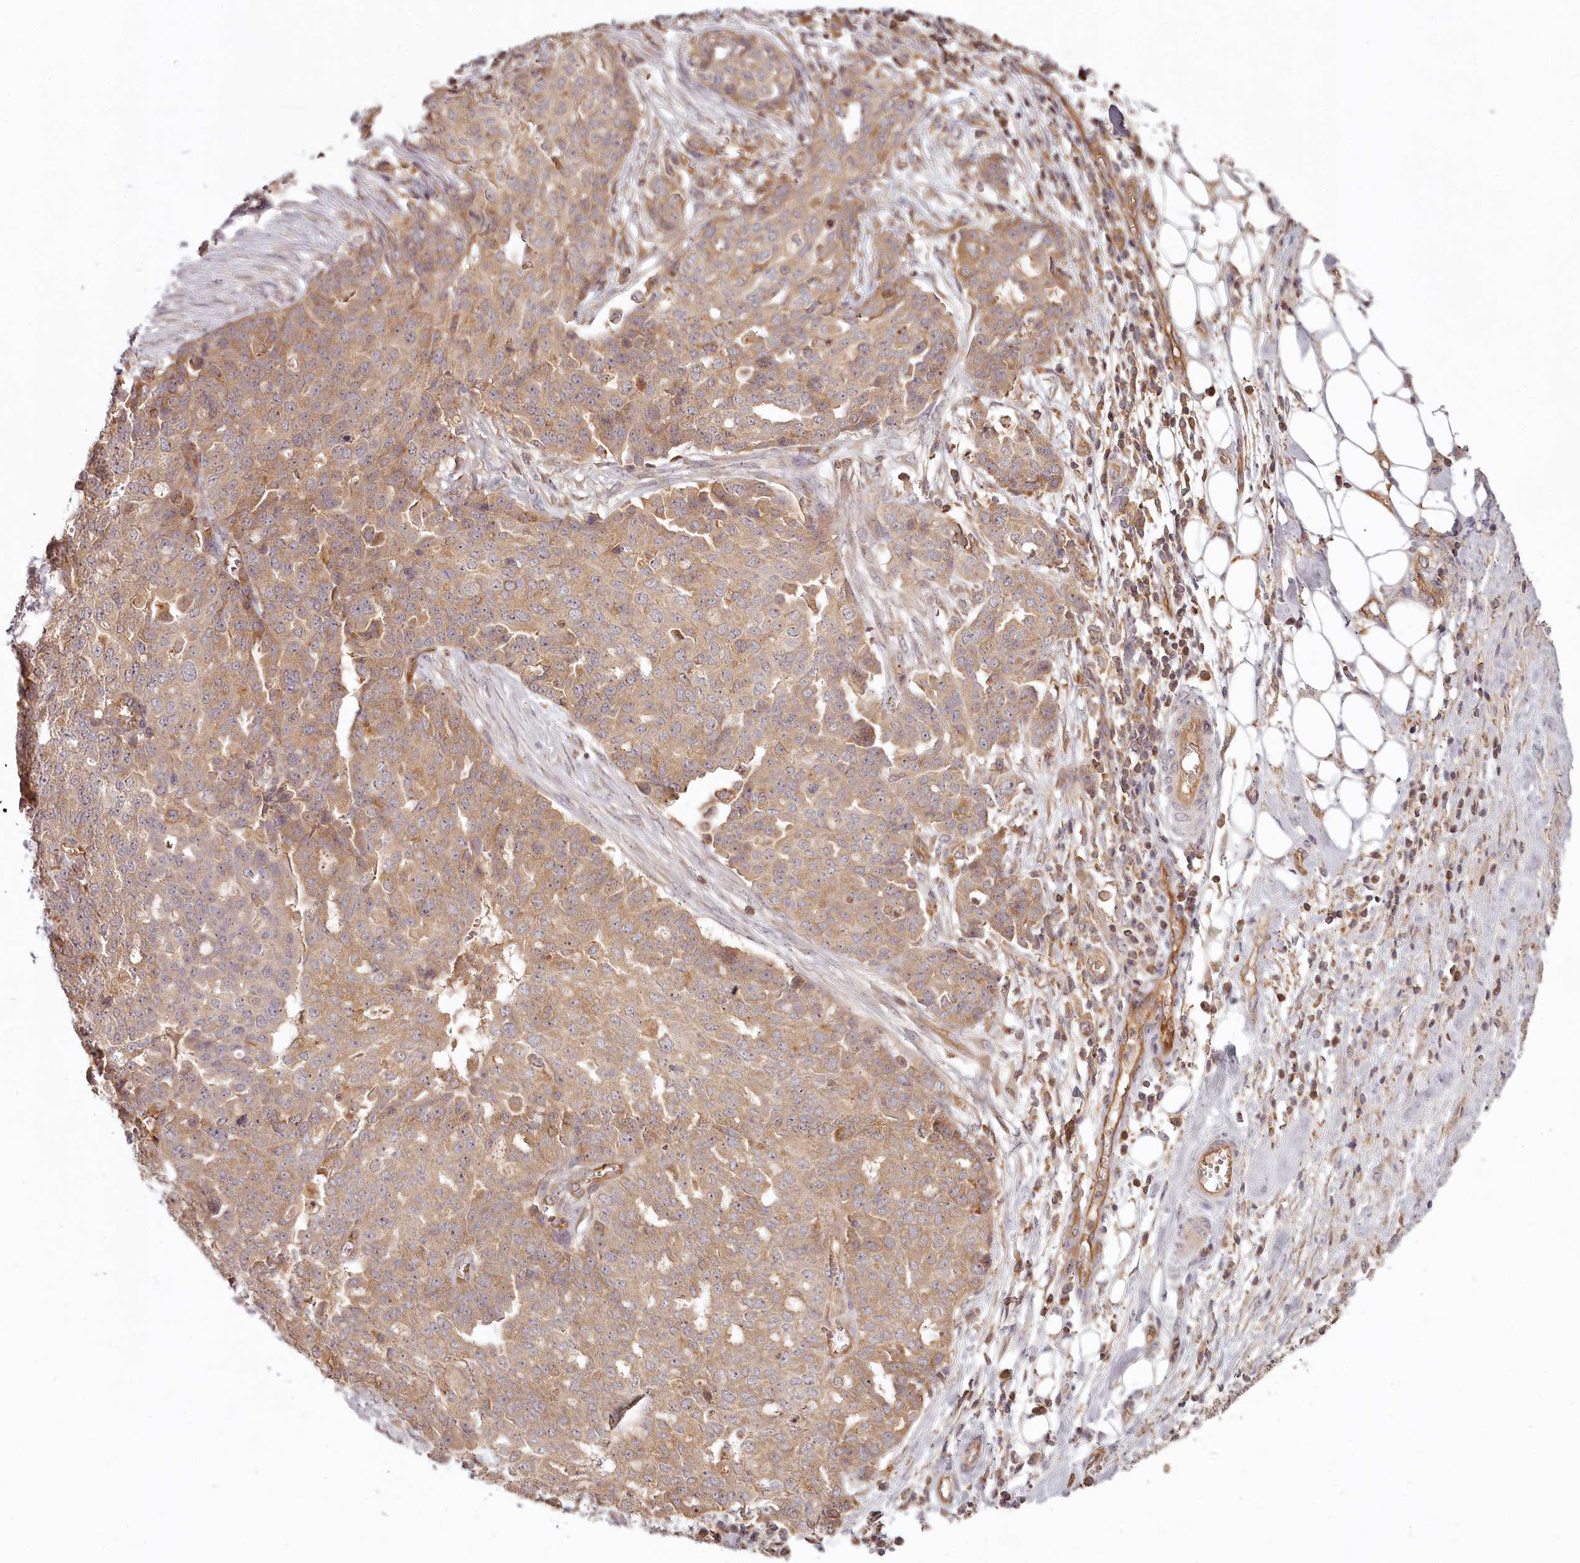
{"staining": {"intensity": "moderate", "quantity": ">75%", "location": "cytoplasmic/membranous"}, "tissue": "ovarian cancer", "cell_type": "Tumor cells", "image_type": "cancer", "snomed": [{"axis": "morphology", "description": "Cystadenocarcinoma, serous, NOS"}, {"axis": "topography", "description": "Soft tissue"}, {"axis": "topography", "description": "Ovary"}], "caption": "Ovarian cancer stained with DAB IHC reveals medium levels of moderate cytoplasmic/membranous positivity in about >75% of tumor cells.", "gene": "TMIE", "patient": {"sex": "female", "age": 57}}